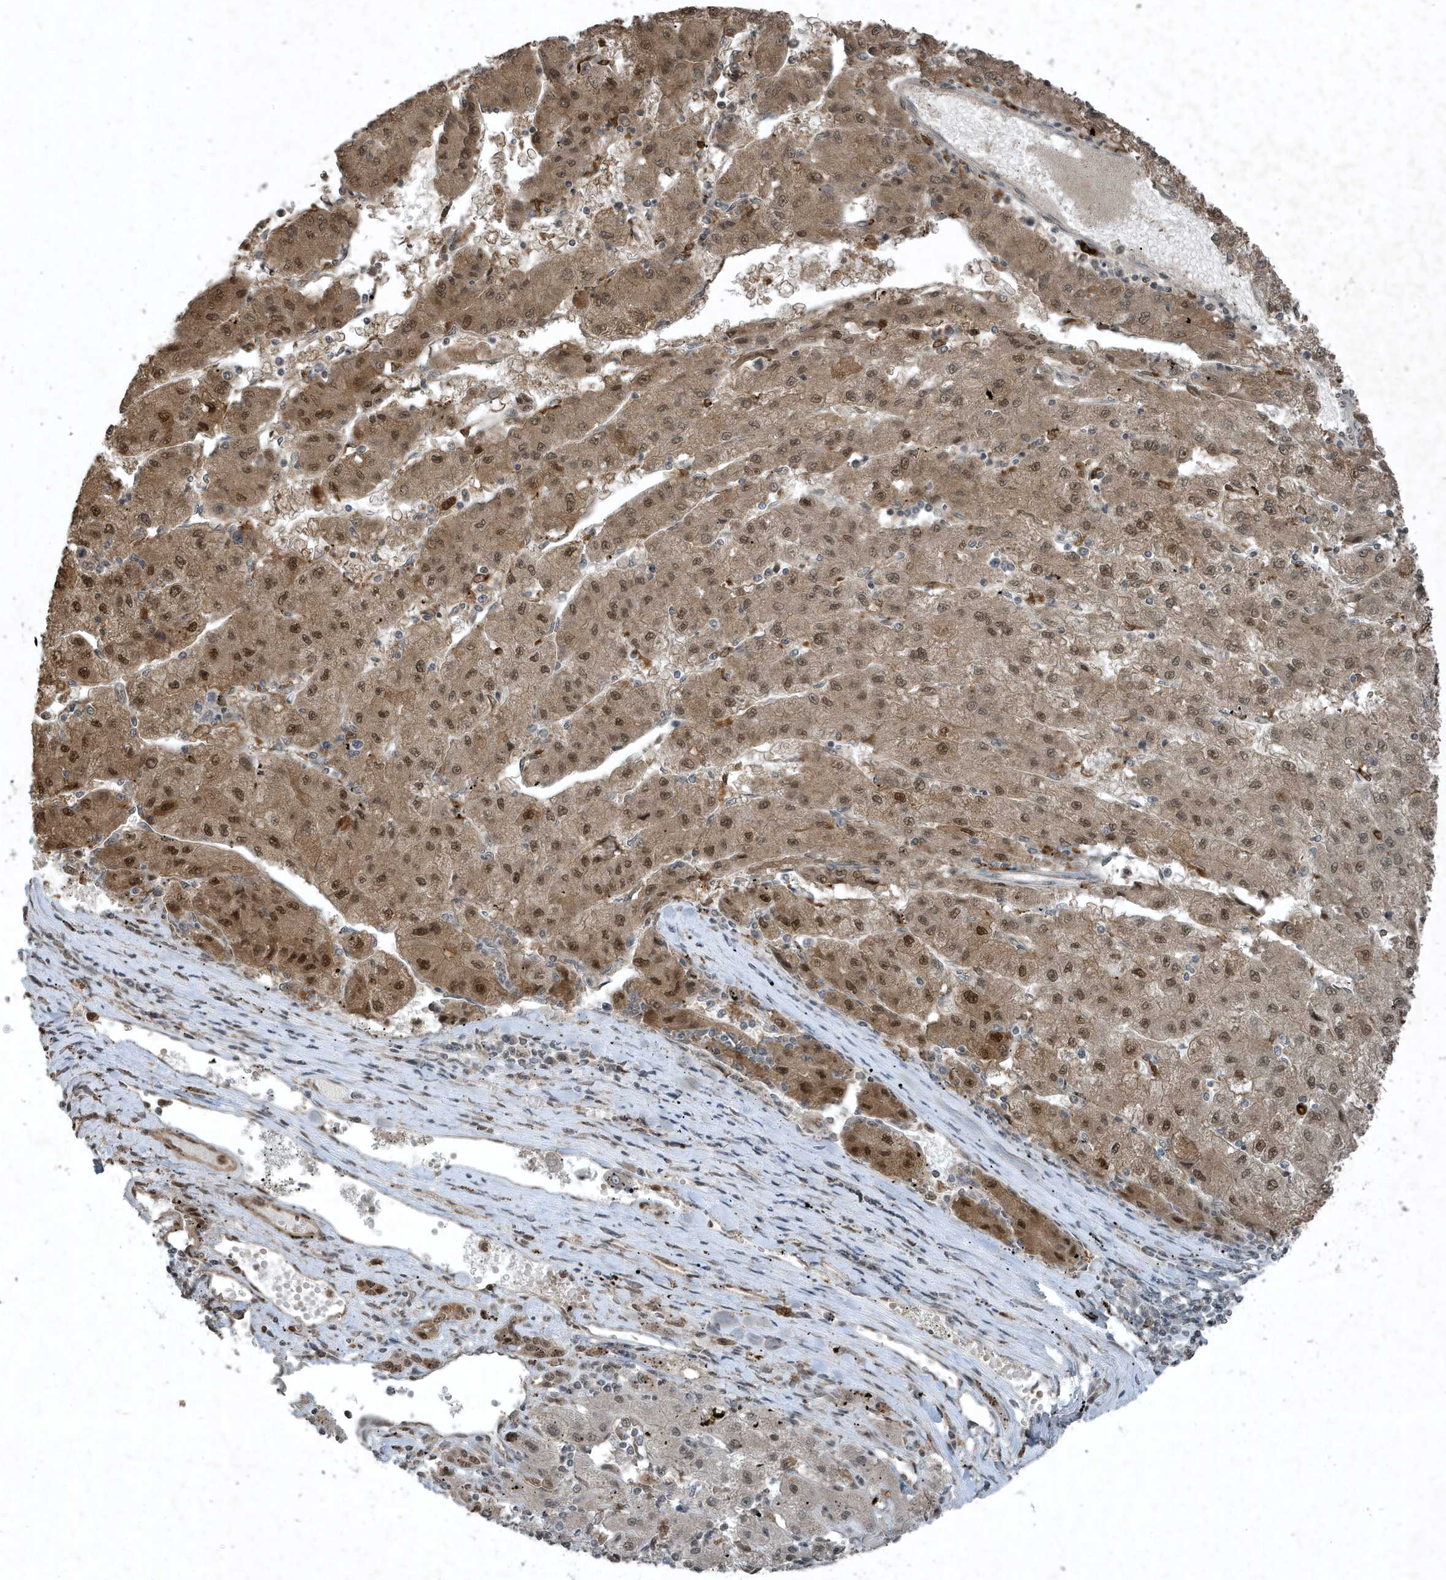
{"staining": {"intensity": "moderate", "quantity": ">75%", "location": "cytoplasmic/membranous,nuclear"}, "tissue": "liver cancer", "cell_type": "Tumor cells", "image_type": "cancer", "snomed": [{"axis": "morphology", "description": "Carcinoma, Hepatocellular, NOS"}, {"axis": "topography", "description": "Liver"}], "caption": "Moderate cytoplasmic/membranous and nuclear staining for a protein is identified in about >75% of tumor cells of liver hepatocellular carcinoma using IHC.", "gene": "HSPA1A", "patient": {"sex": "male", "age": 72}}